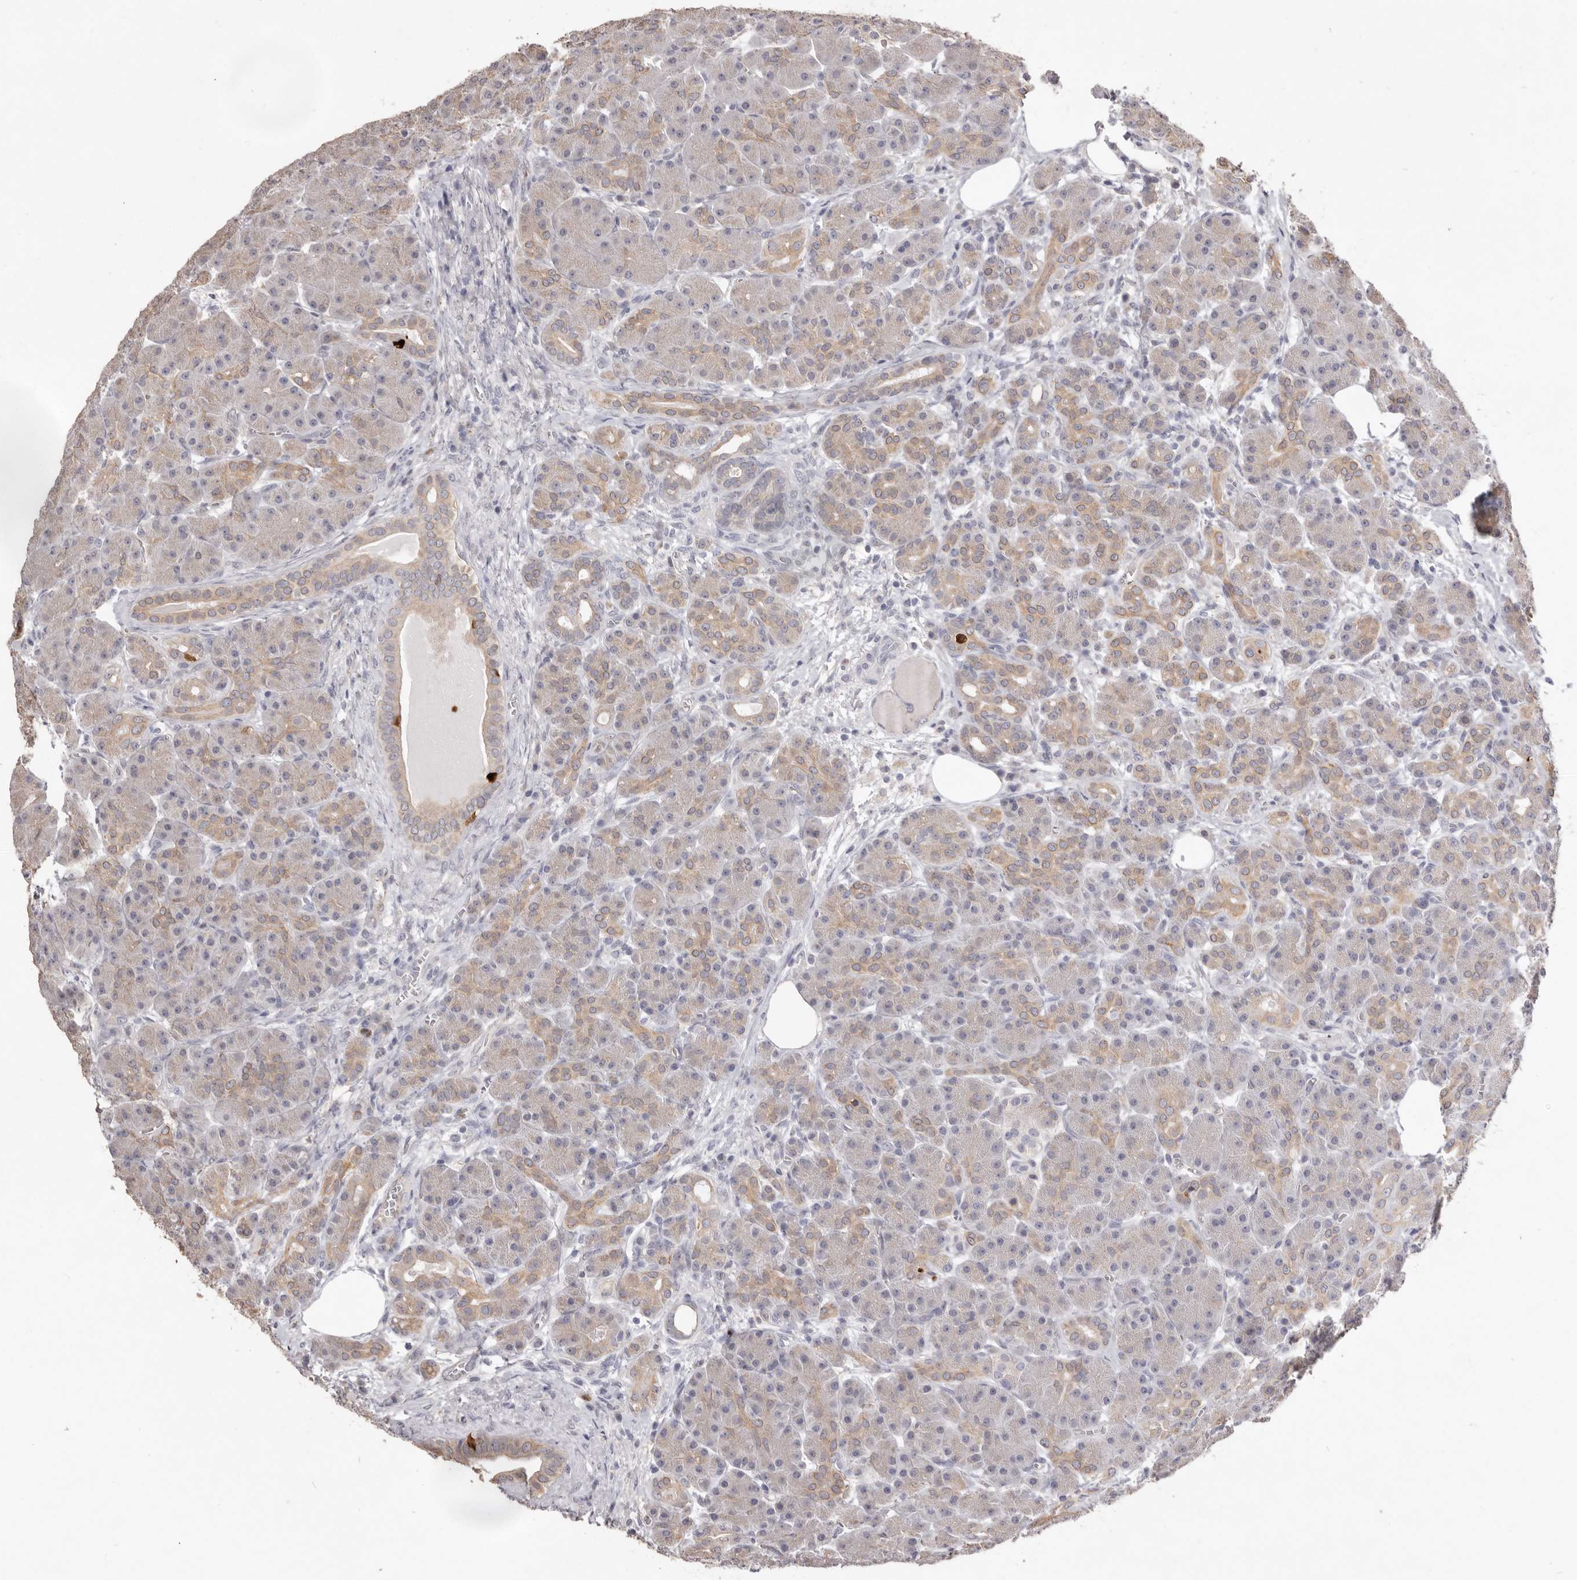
{"staining": {"intensity": "weak", "quantity": "25%-75%", "location": "cytoplasmic/membranous"}, "tissue": "pancreas", "cell_type": "Exocrine glandular cells", "image_type": "normal", "snomed": [{"axis": "morphology", "description": "Normal tissue, NOS"}, {"axis": "topography", "description": "Pancreas"}], "caption": "High-power microscopy captured an IHC image of unremarkable pancreas, revealing weak cytoplasmic/membranous staining in approximately 25%-75% of exocrine glandular cells.", "gene": "ZYG11B", "patient": {"sex": "male", "age": 63}}